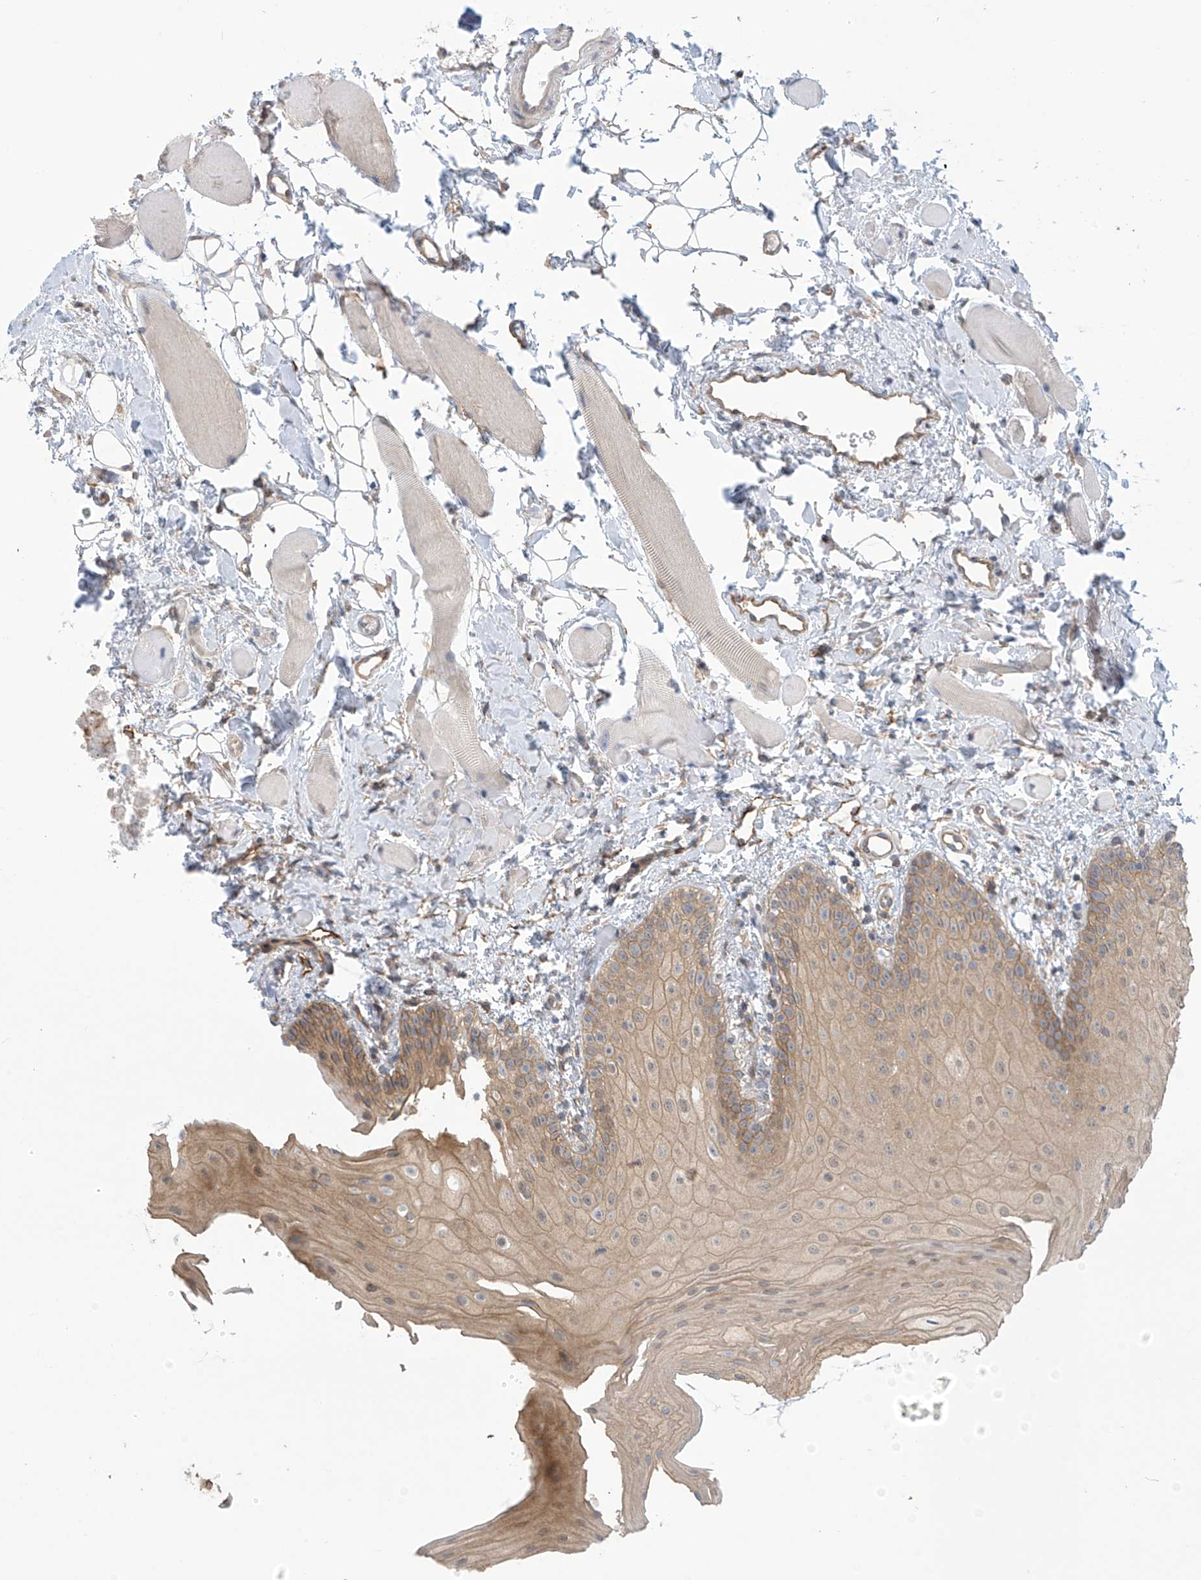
{"staining": {"intensity": "moderate", "quantity": "25%-75%", "location": "cytoplasmic/membranous"}, "tissue": "oral mucosa", "cell_type": "Squamous epithelial cells", "image_type": "normal", "snomed": [{"axis": "morphology", "description": "Normal tissue, NOS"}, {"axis": "topography", "description": "Oral tissue"}], "caption": "Moderate cytoplasmic/membranous positivity is present in about 25%-75% of squamous epithelial cells in unremarkable oral mucosa. The protein of interest is shown in brown color, while the nuclei are stained blue.", "gene": "KIAA1522", "patient": {"sex": "male", "age": 28}}